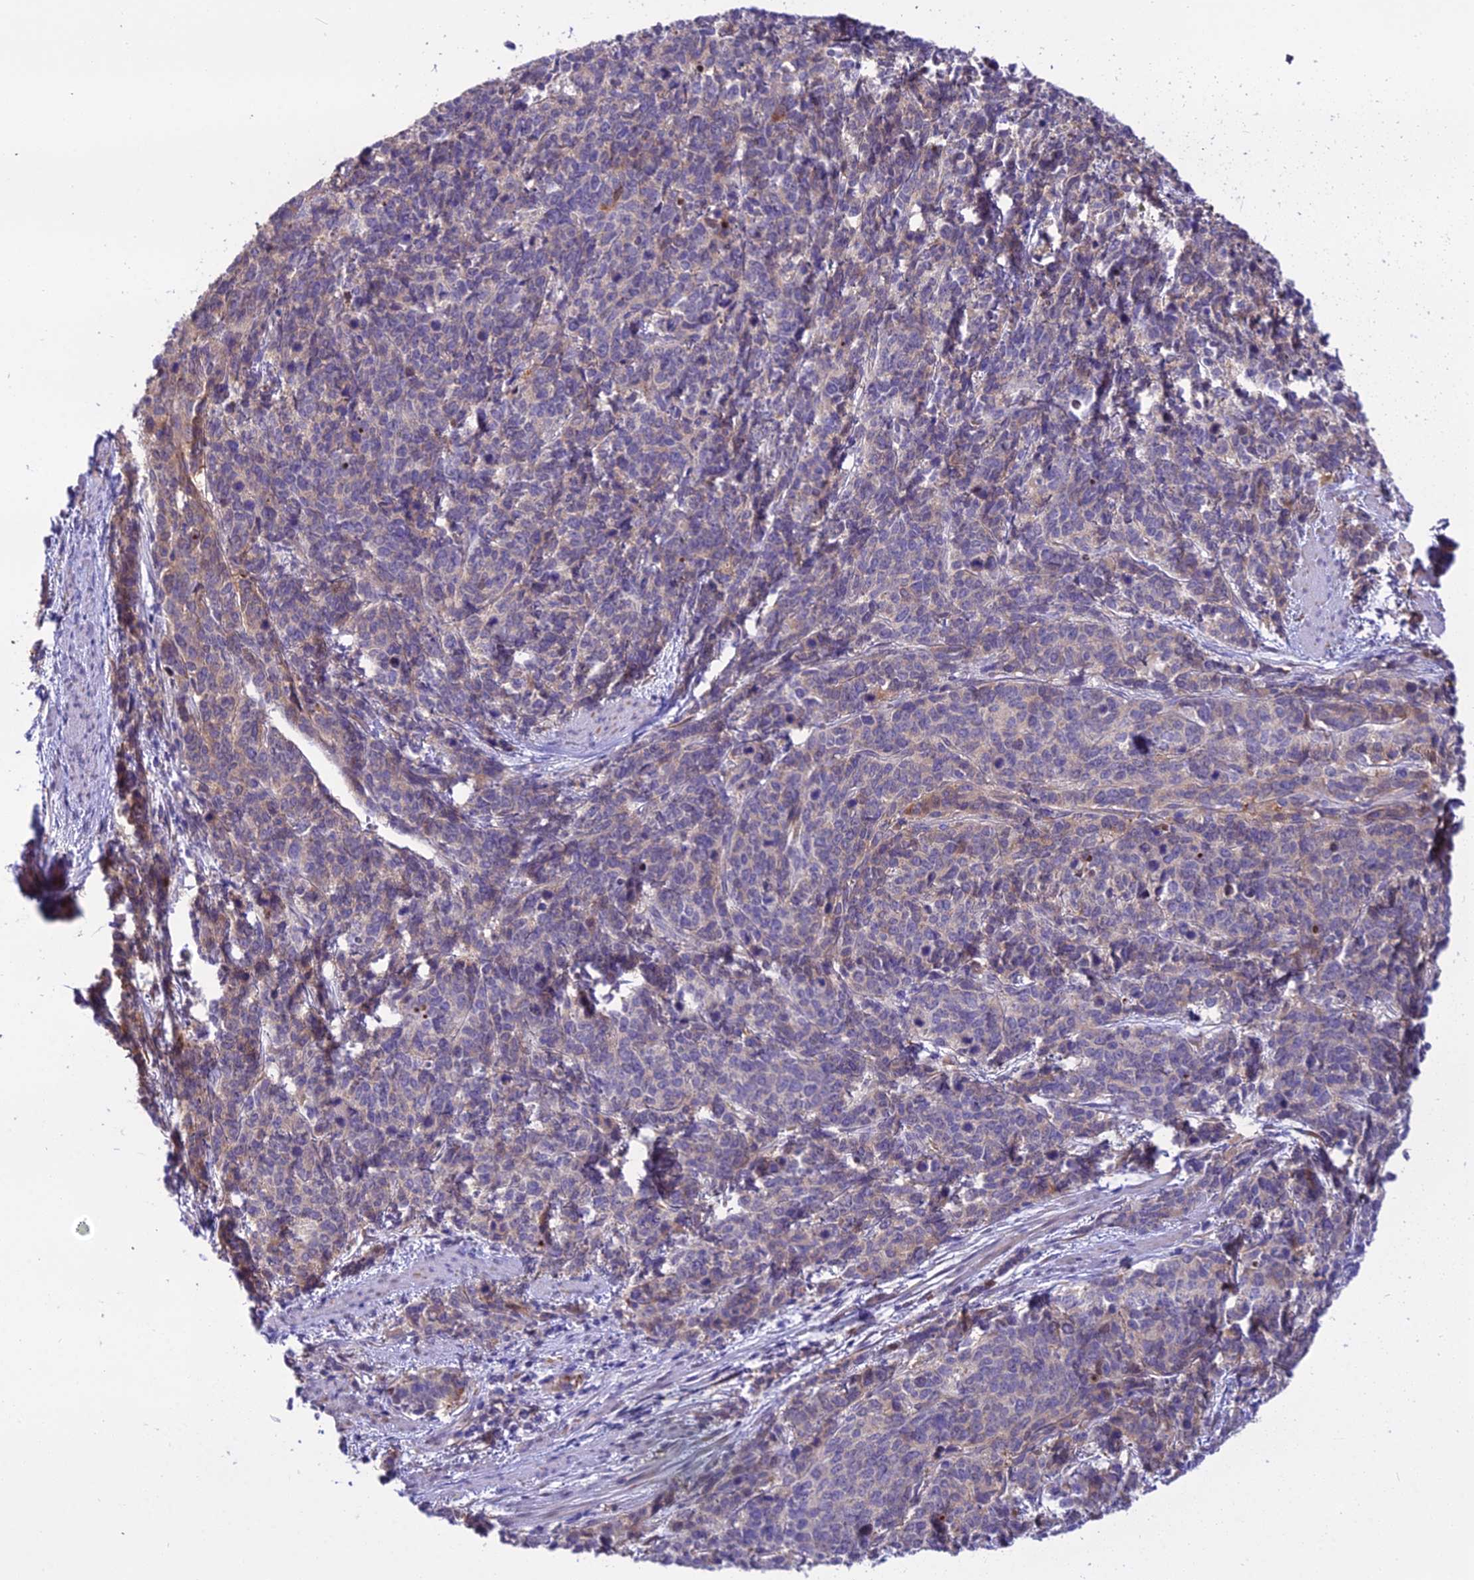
{"staining": {"intensity": "negative", "quantity": "none", "location": "none"}, "tissue": "cervical cancer", "cell_type": "Tumor cells", "image_type": "cancer", "snomed": [{"axis": "morphology", "description": "Squamous cell carcinoma, NOS"}, {"axis": "topography", "description": "Cervix"}], "caption": "Immunohistochemical staining of human cervical cancer (squamous cell carcinoma) exhibits no significant expression in tumor cells.", "gene": "MB21D2", "patient": {"sex": "female", "age": 60}}